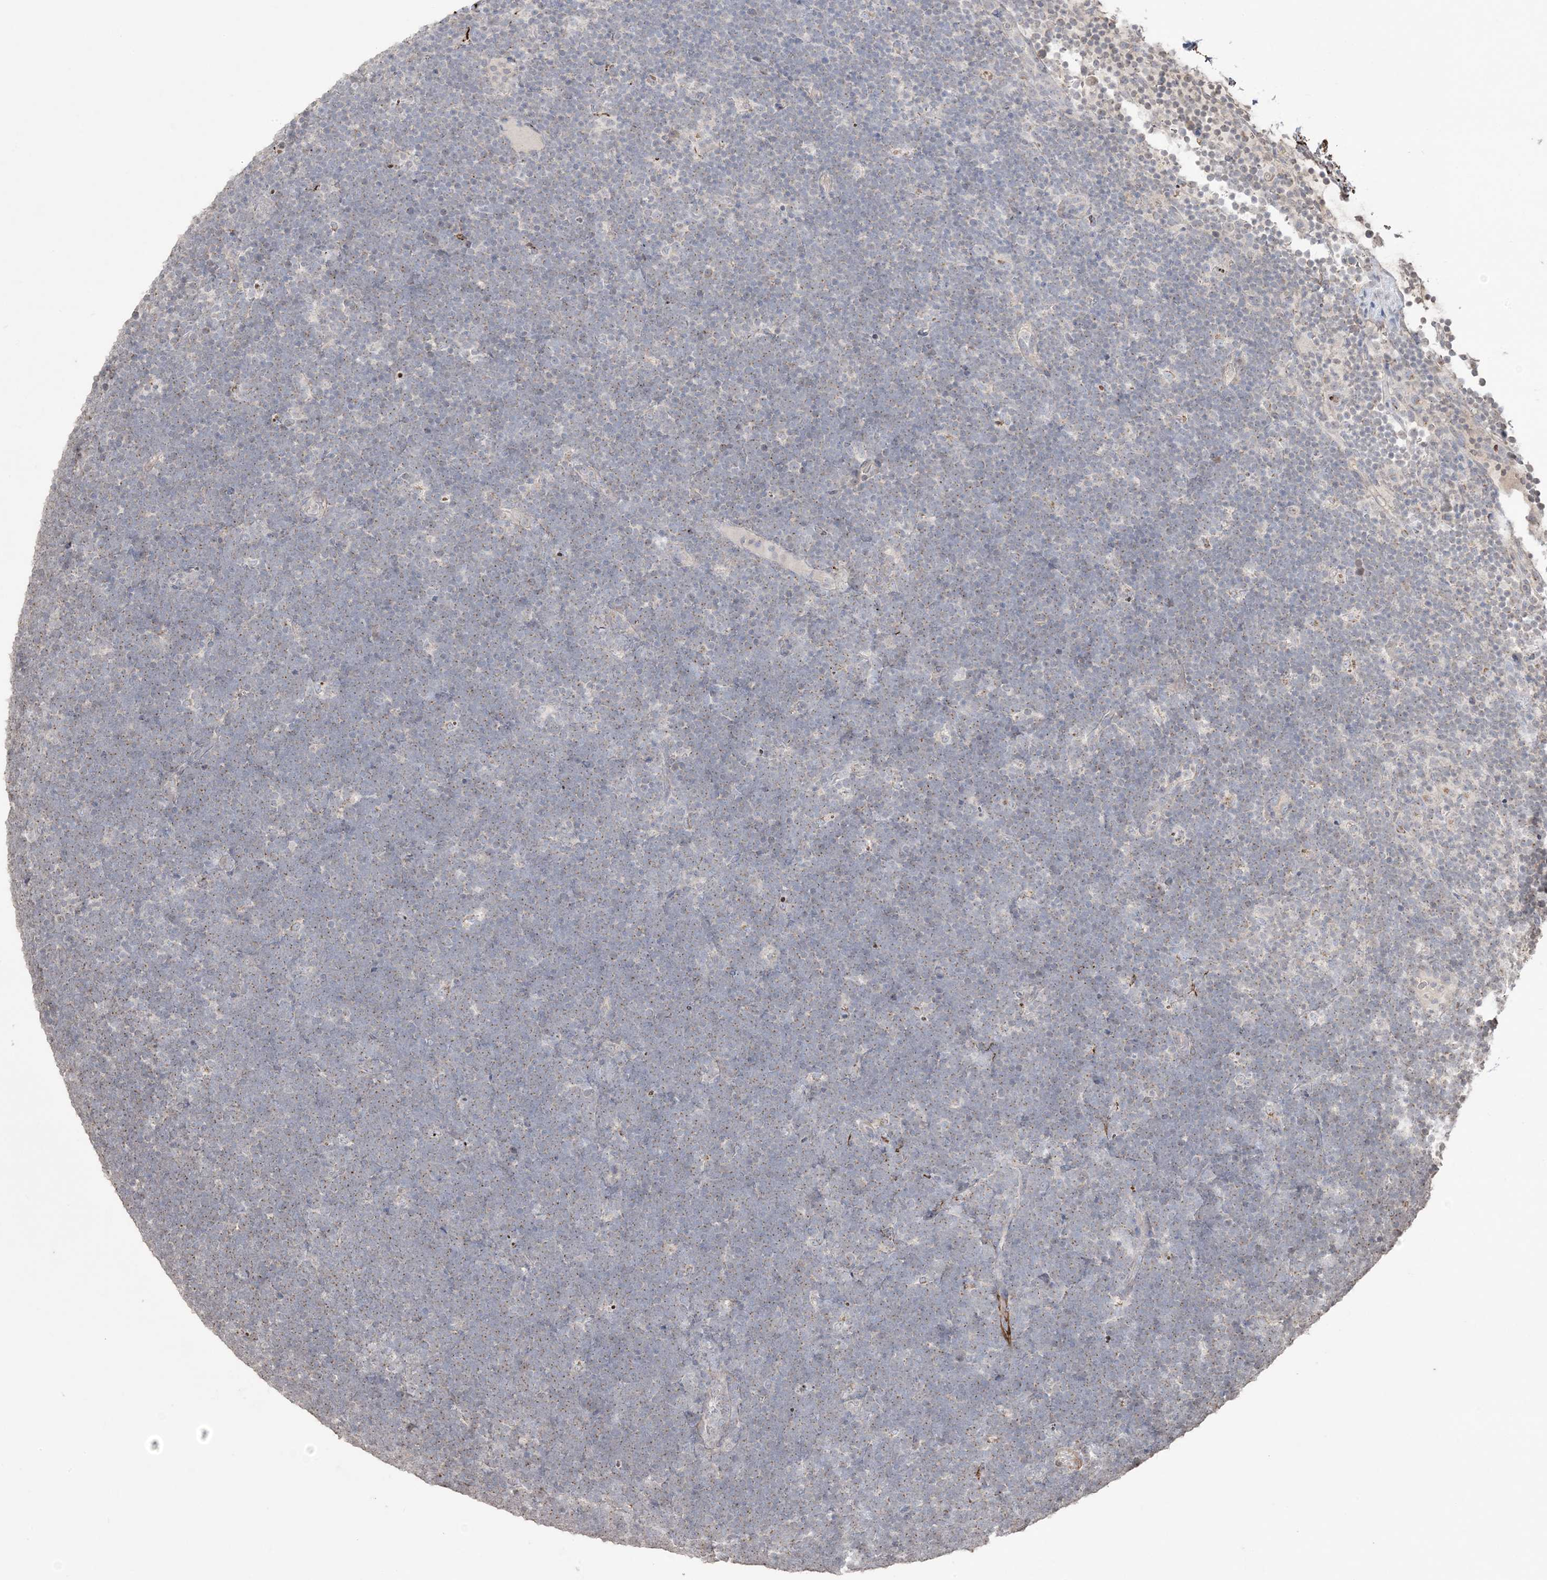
{"staining": {"intensity": "weak", "quantity": "25%-75%", "location": "cytoplasmic/membranous"}, "tissue": "lymphoma", "cell_type": "Tumor cells", "image_type": "cancer", "snomed": [{"axis": "morphology", "description": "Malignant lymphoma, non-Hodgkin's type, High grade"}, {"axis": "topography", "description": "Lymph node"}], "caption": "Protein expression analysis of high-grade malignant lymphoma, non-Hodgkin's type shows weak cytoplasmic/membranous expression in approximately 25%-75% of tumor cells. Using DAB (3,3'-diaminobenzidine) (brown) and hematoxylin (blue) stains, captured at high magnification using brightfield microscopy.", "gene": "XRN1", "patient": {"sex": "male", "age": 13}}